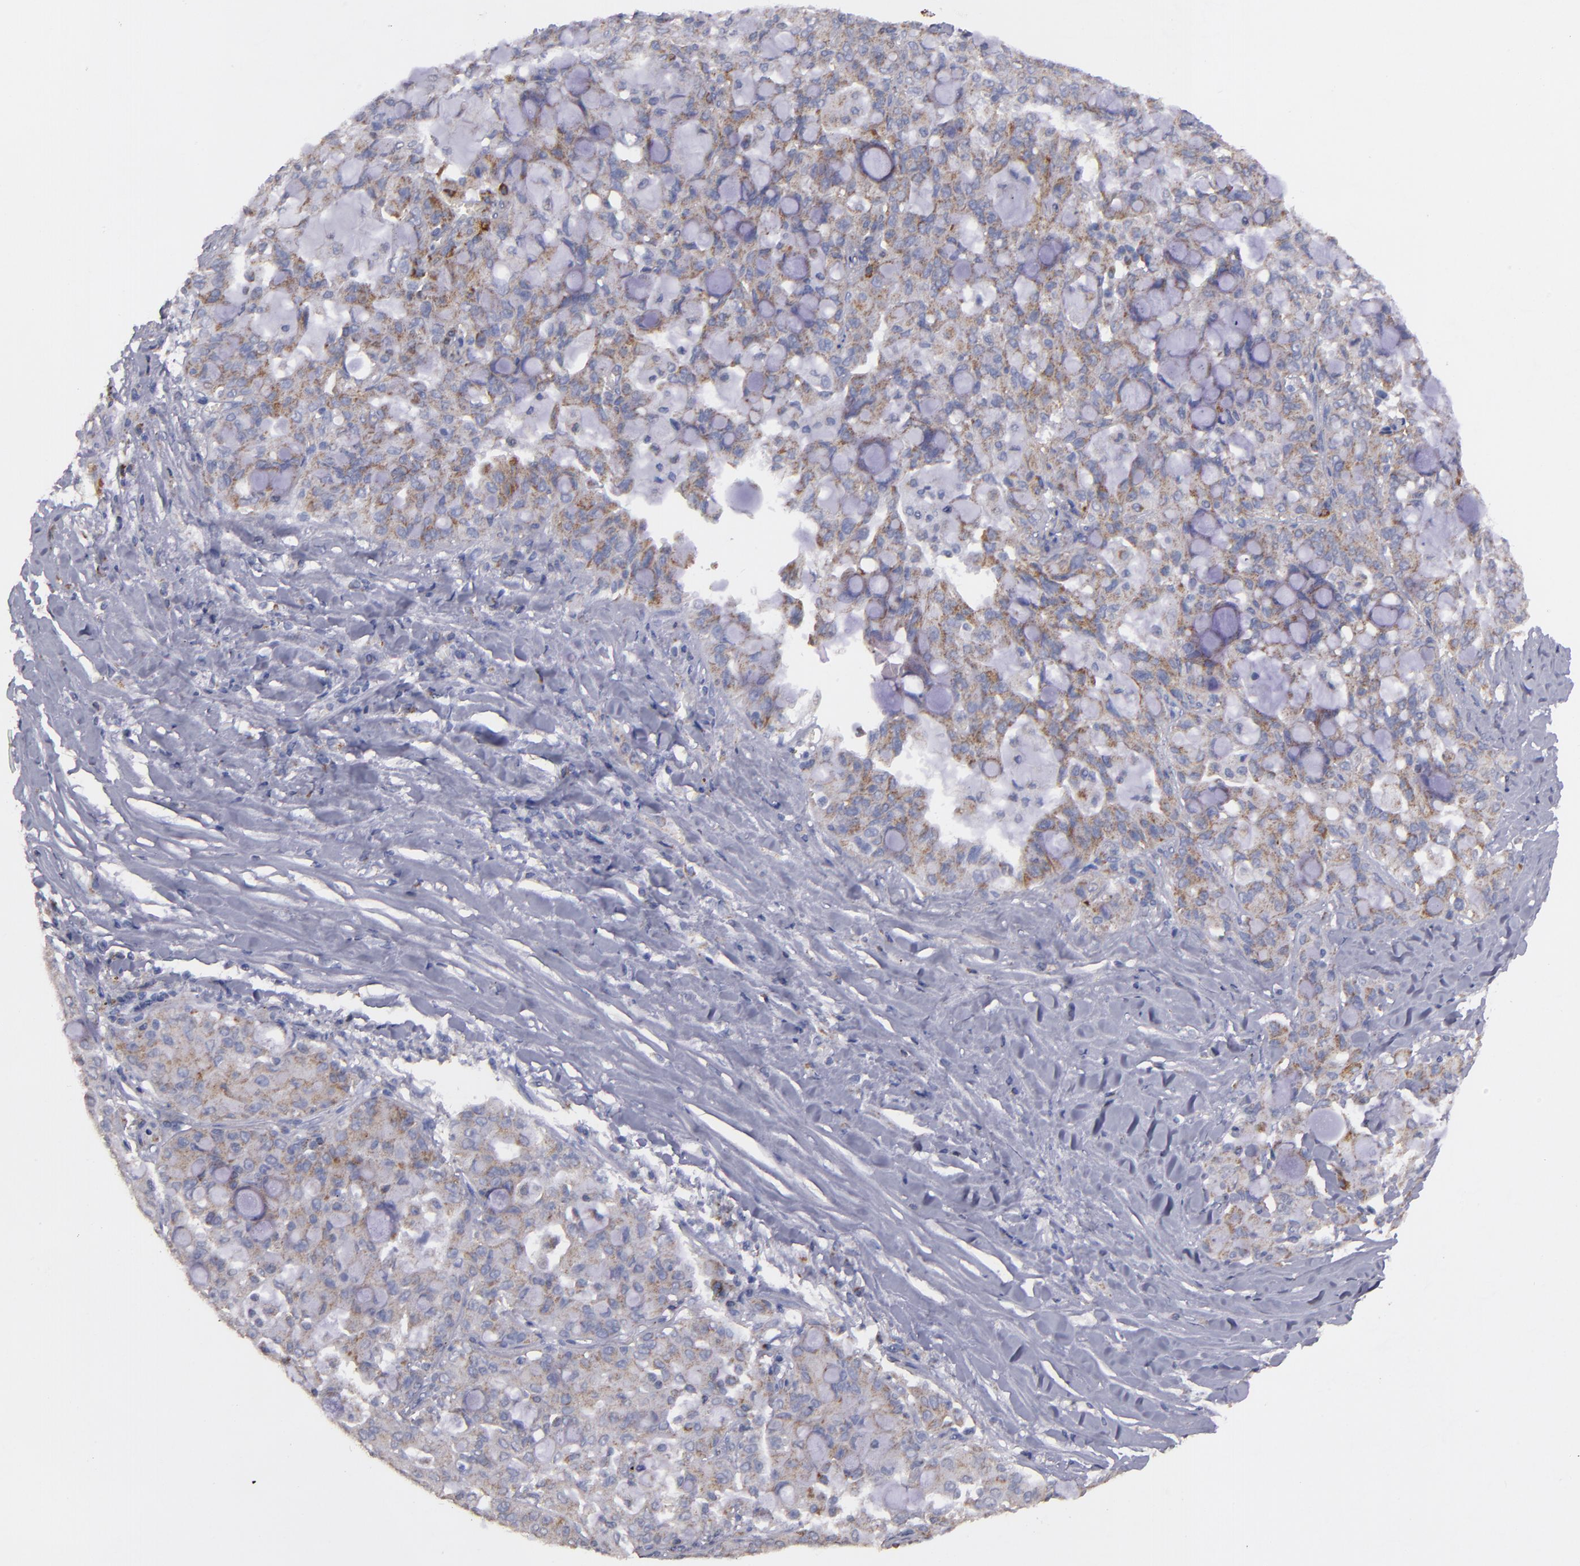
{"staining": {"intensity": "weak", "quantity": ">75%", "location": "cytoplasmic/membranous"}, "tissue": "lung cancer", "cell_type": "Tumor cells", "image_type": "cancer", "snomed": [{"axis": "morphology", "description": "Adenocarcinoma, NOS"}, {"axis": "topography", "description": "Lung"}], "caption": "Lung cancer (adenocarcinoma) stained with immunohistochemistry exhibits weak cytoplasmic/membranous staining in approximately >75% of tumor cells. (DAB (3,3'-diaminobenzidine) = brown stain, brightfield microscopy at high magnification).", "gene": "CLTA", "patient": {"sex": "female", "age": 44}}